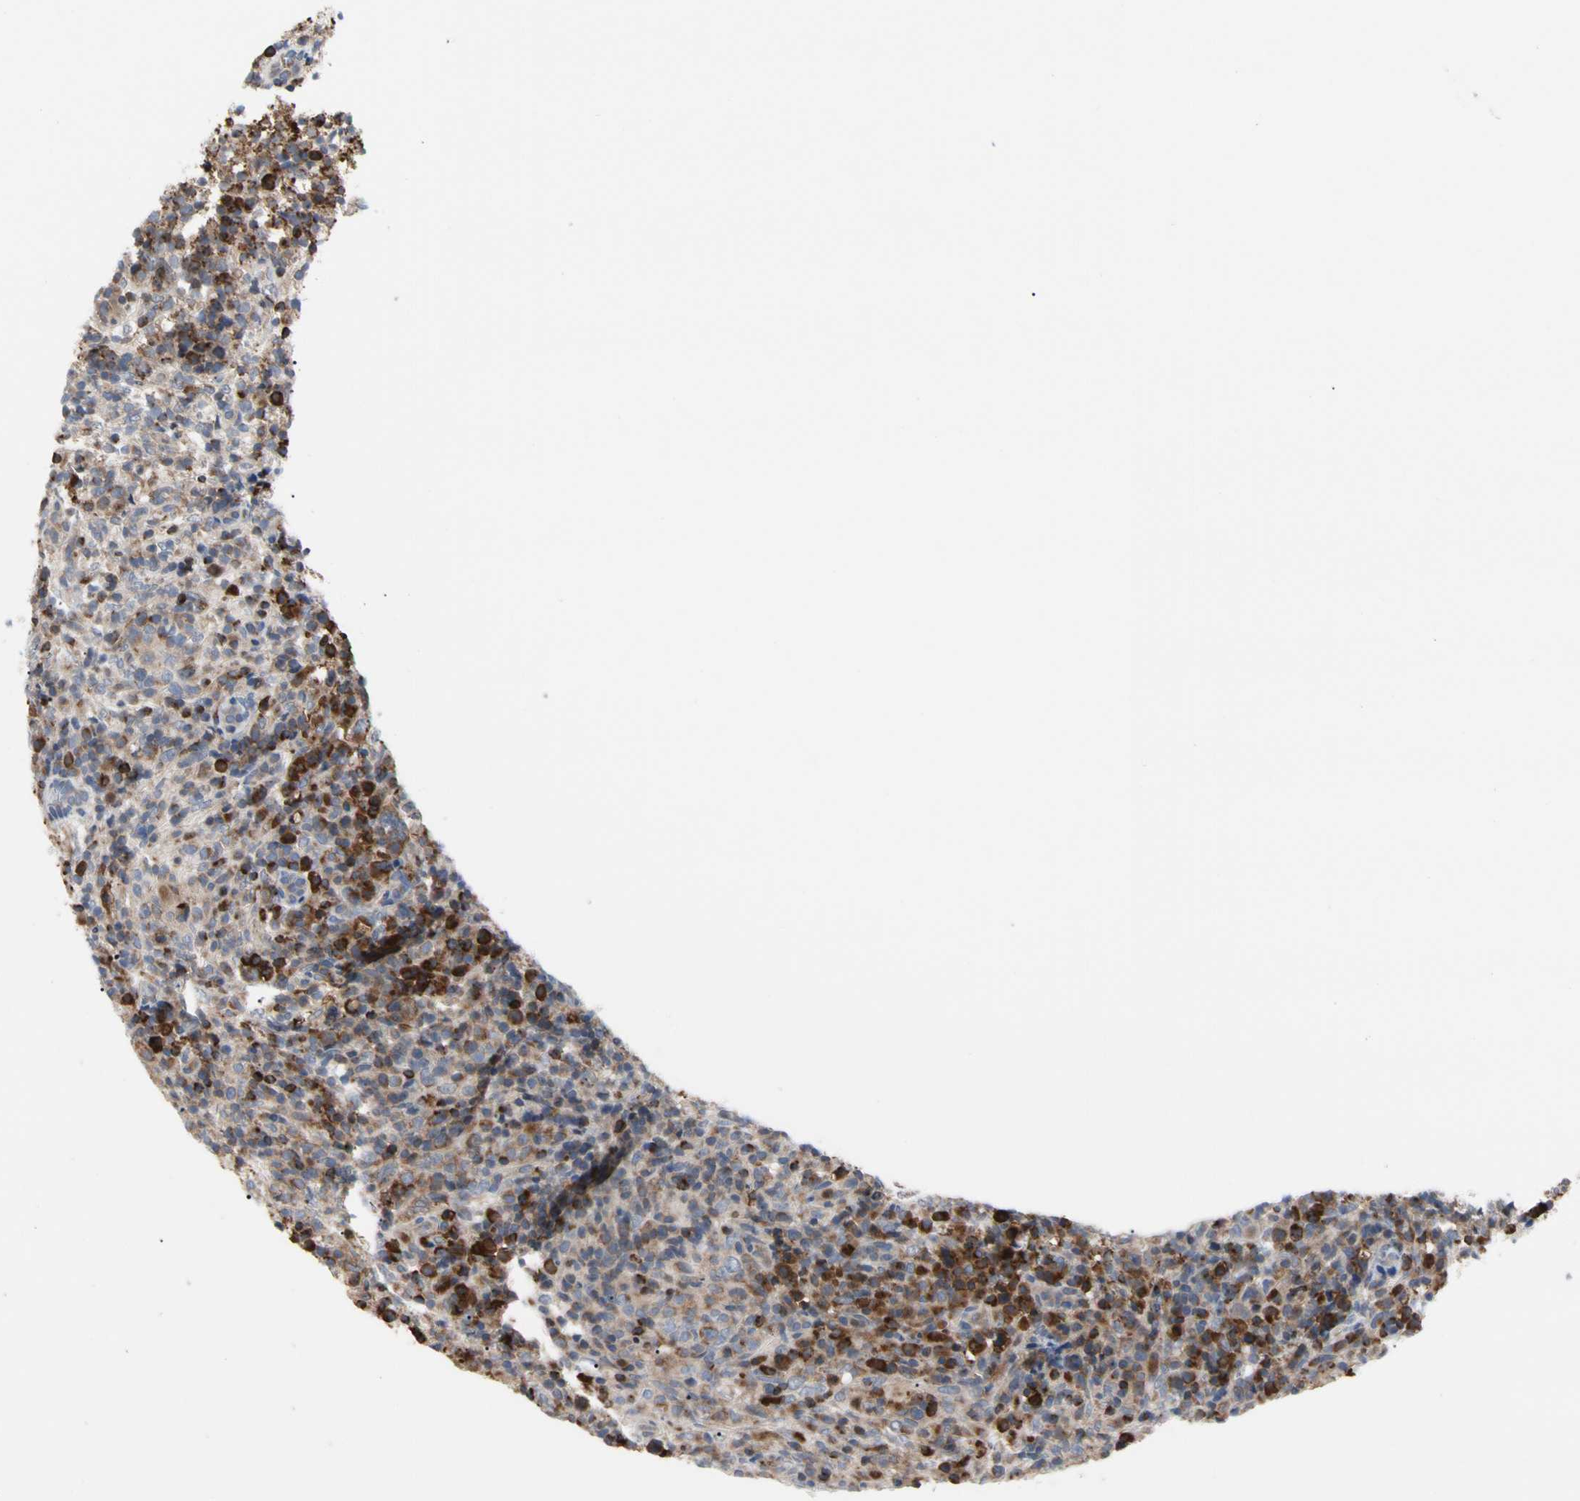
{"staining": {"intensity": "weak", "quantity": "25%-75%", "location": "cytoplasmic/membranous"}, "tissue": "lymphoma", "cell_type": "Tumor cells", "image_type": "cancer", "snomed": [{"axis": "morphology", "description": "Malignant lymphoma, non-Hodgkin's type, High grade"}, {"axis": "topography", "description": "Lymph node"}], "caption": "High-grade malignant lymphoma, non-Hodgkin's type stained with a protein marker demonstrates weak staining in tumor cells.", "gene": "MCL1", "patient": {"sex": "female", "age": 76}}